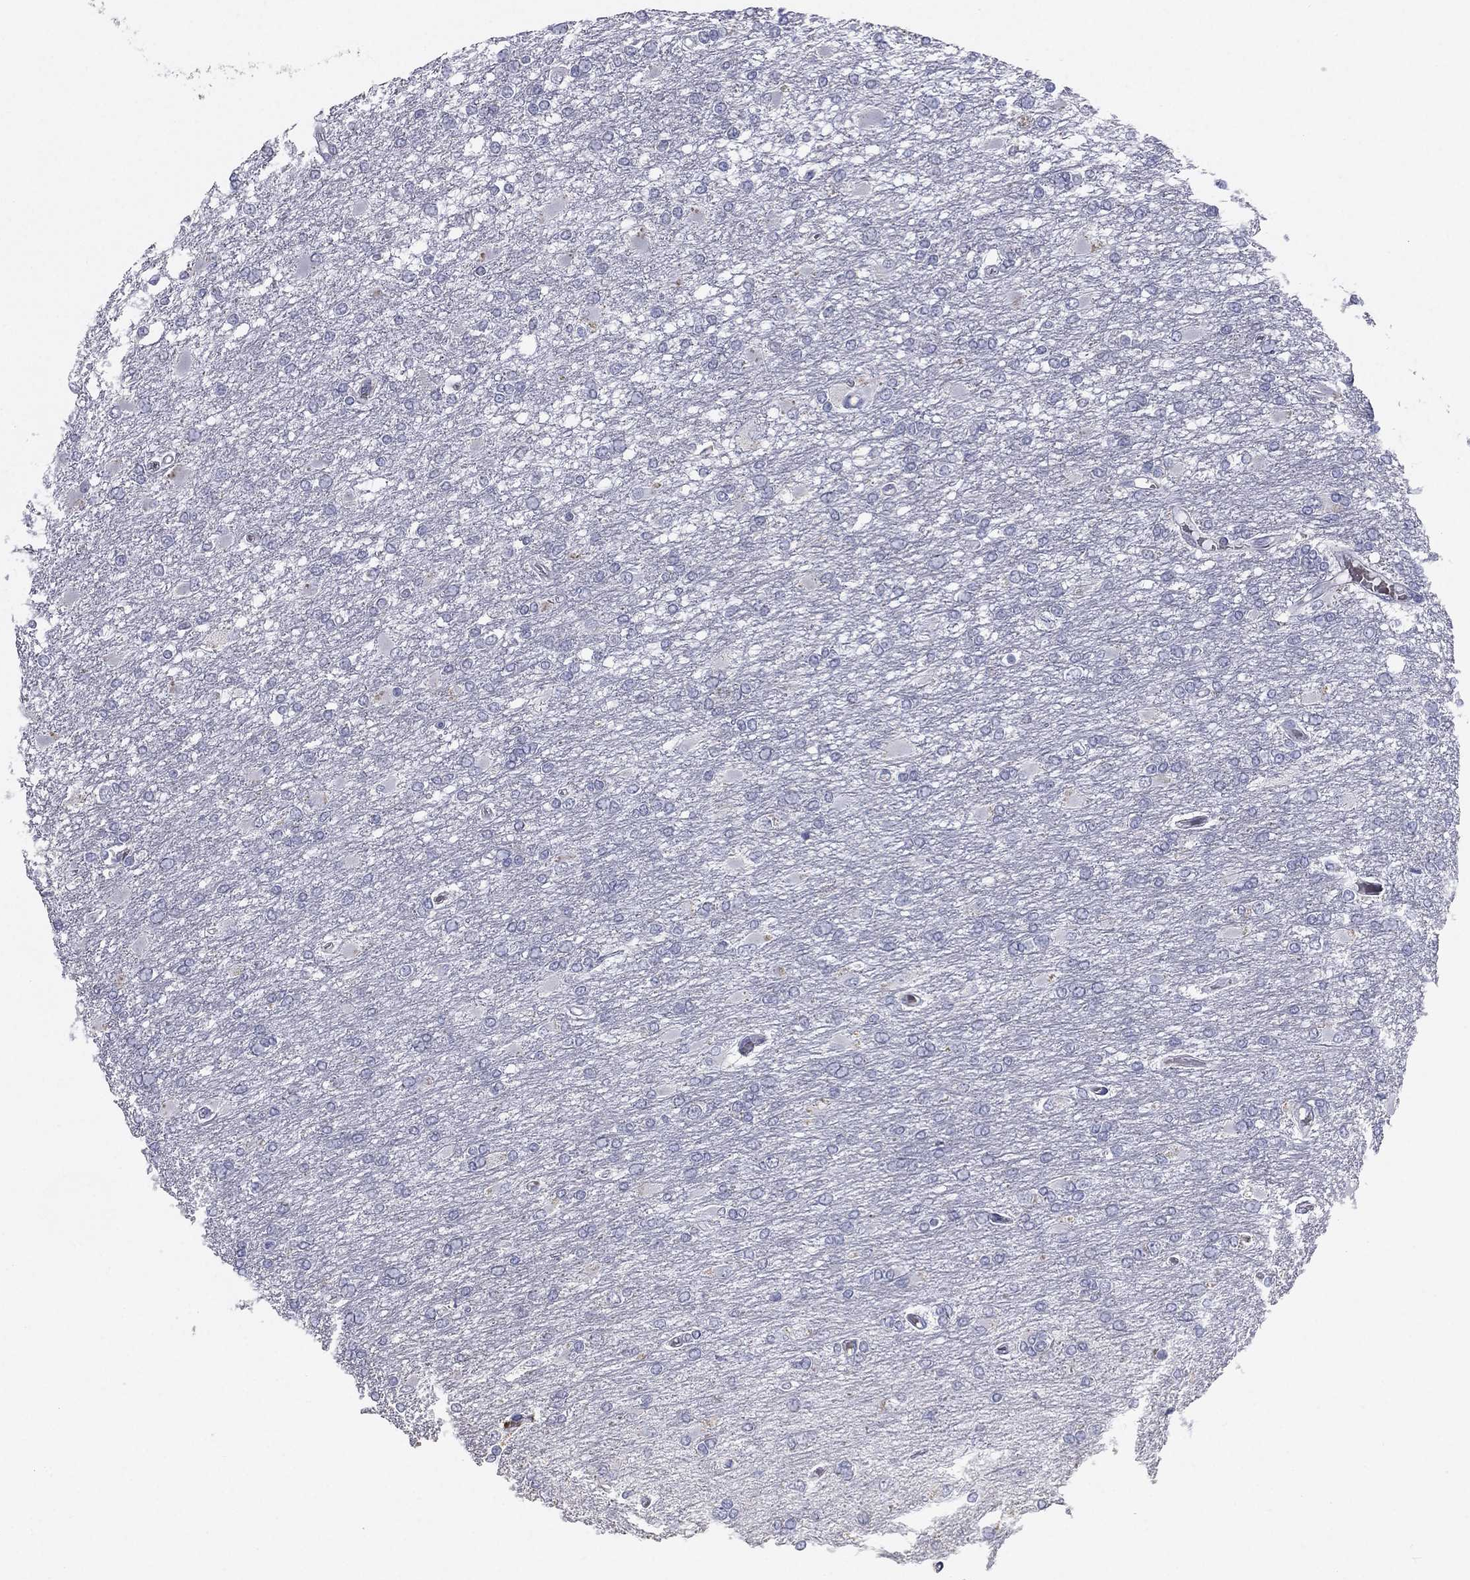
{"staining": {"intensity": "negative", "quantity": "none", "location": "none"}, "tissue": "glioma", "cell_type": "Tumor cells", "image_type": "cancer", "snomed": [{"axis": "morphology", "description": "Glioma, malignant, High grade"}, {"axis": "topography", "description": "Cerebral cortex"}], "caption": "High magnification brightfield microscopy of high-grade glioma (malignant) stained with DAB (3,3'-diaminobenzidine) (brown) and counterstained with hematoxylin (blue): tumor cells show no significant positivity.", "gene": "ESX1", "patient": {"sex": "male", "age": 79}}